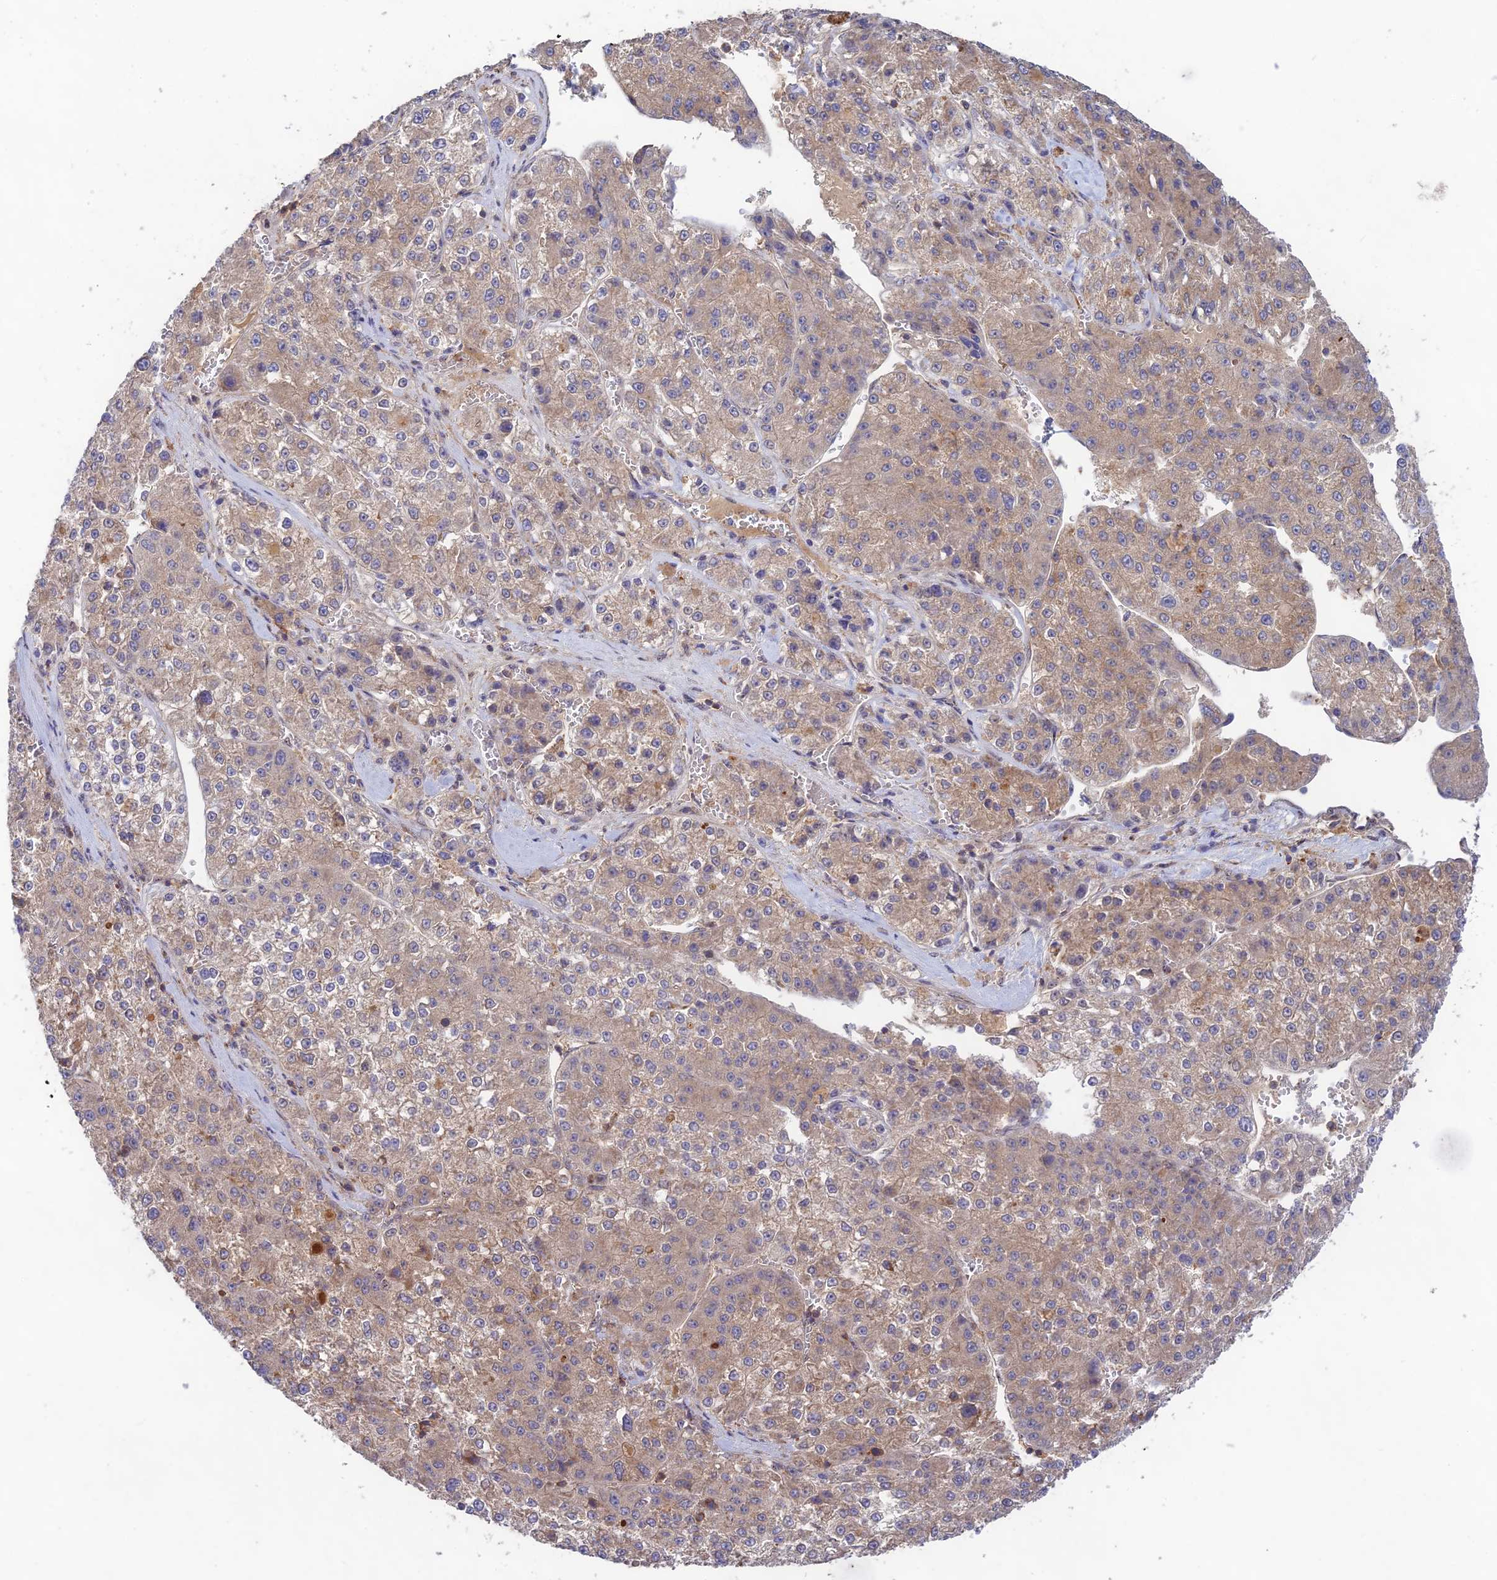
{"staining": {"intensity": "weak", "quantity": "25%-75%", "location": "cytoplasmic/membranous"}, "tissue": "liver cancer", "cell_type": "Tumor cells", "image_type": "cancer", "snomed": [{"axis": "morphology", "description": "Carcinoma, Hepatocellular, NOS"}, {"axis": "topography", "description": "Liver"}], "caption": "A high-resolution histopathology image shows IHC staining of liver cancer, which displays weak cytoplasmic/membranous positivity in approximately 25%-75% of tumor cells.", "gene": "CLCF1", "patient": {"sex": "female", "age": 73}}